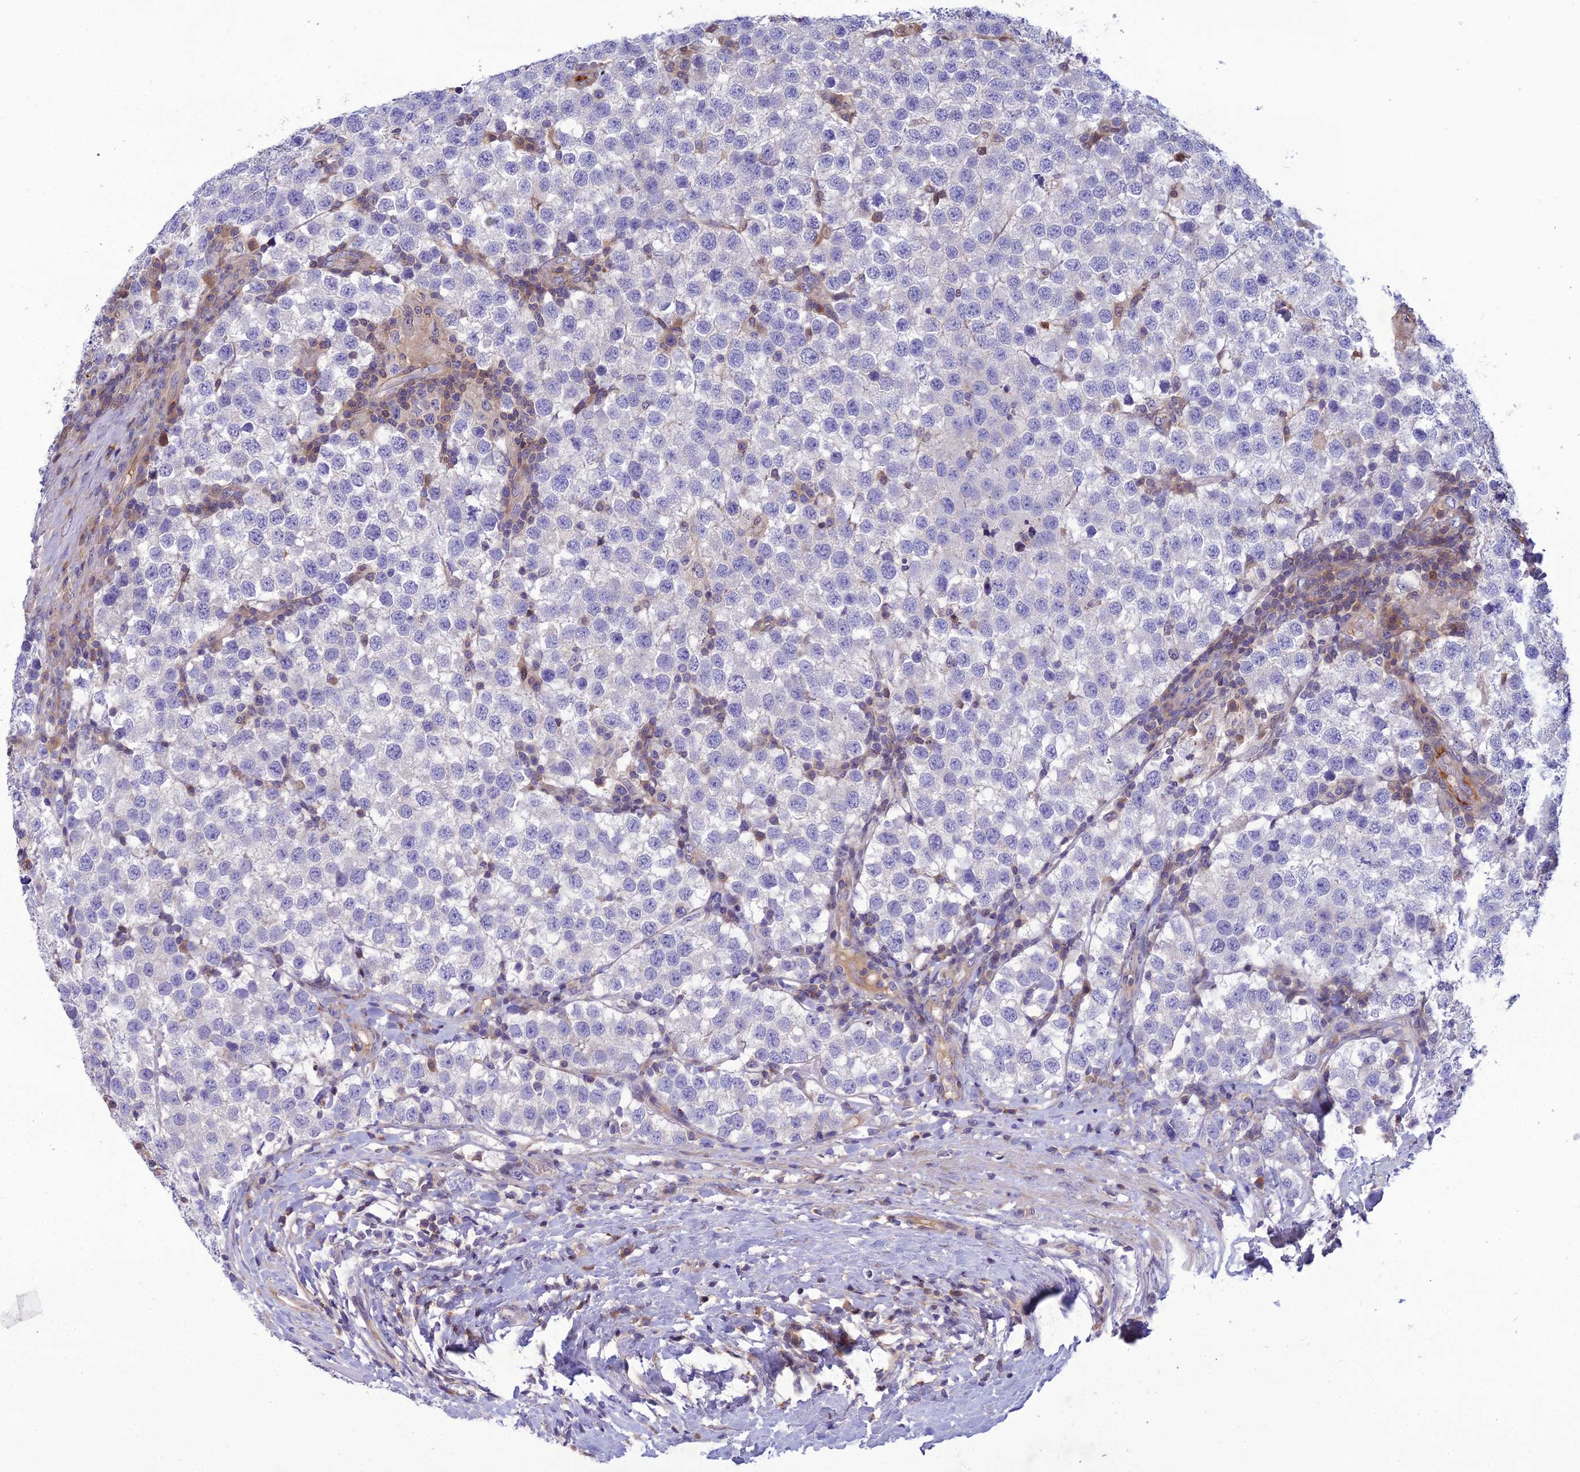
{"staining": {"intensity": "negative", "quantity": "none", "location": "none"}, "tissue": "testis cancer", "cell_type": "Tumor cells", "image_type": "cancer", "snomed": [{"axis": "morphology", "description": "Seminoma, NOS"}, {"axis": "topography", "description": "Testis"}], "caption": "Immunohistochemistry histopathology image of neoplastic tissue: human testis cancer stained with DAB shows no significant protein positivity in tumor cells.", "gene": "GDF6", "patient": {"sex": "male", "age": 34}}